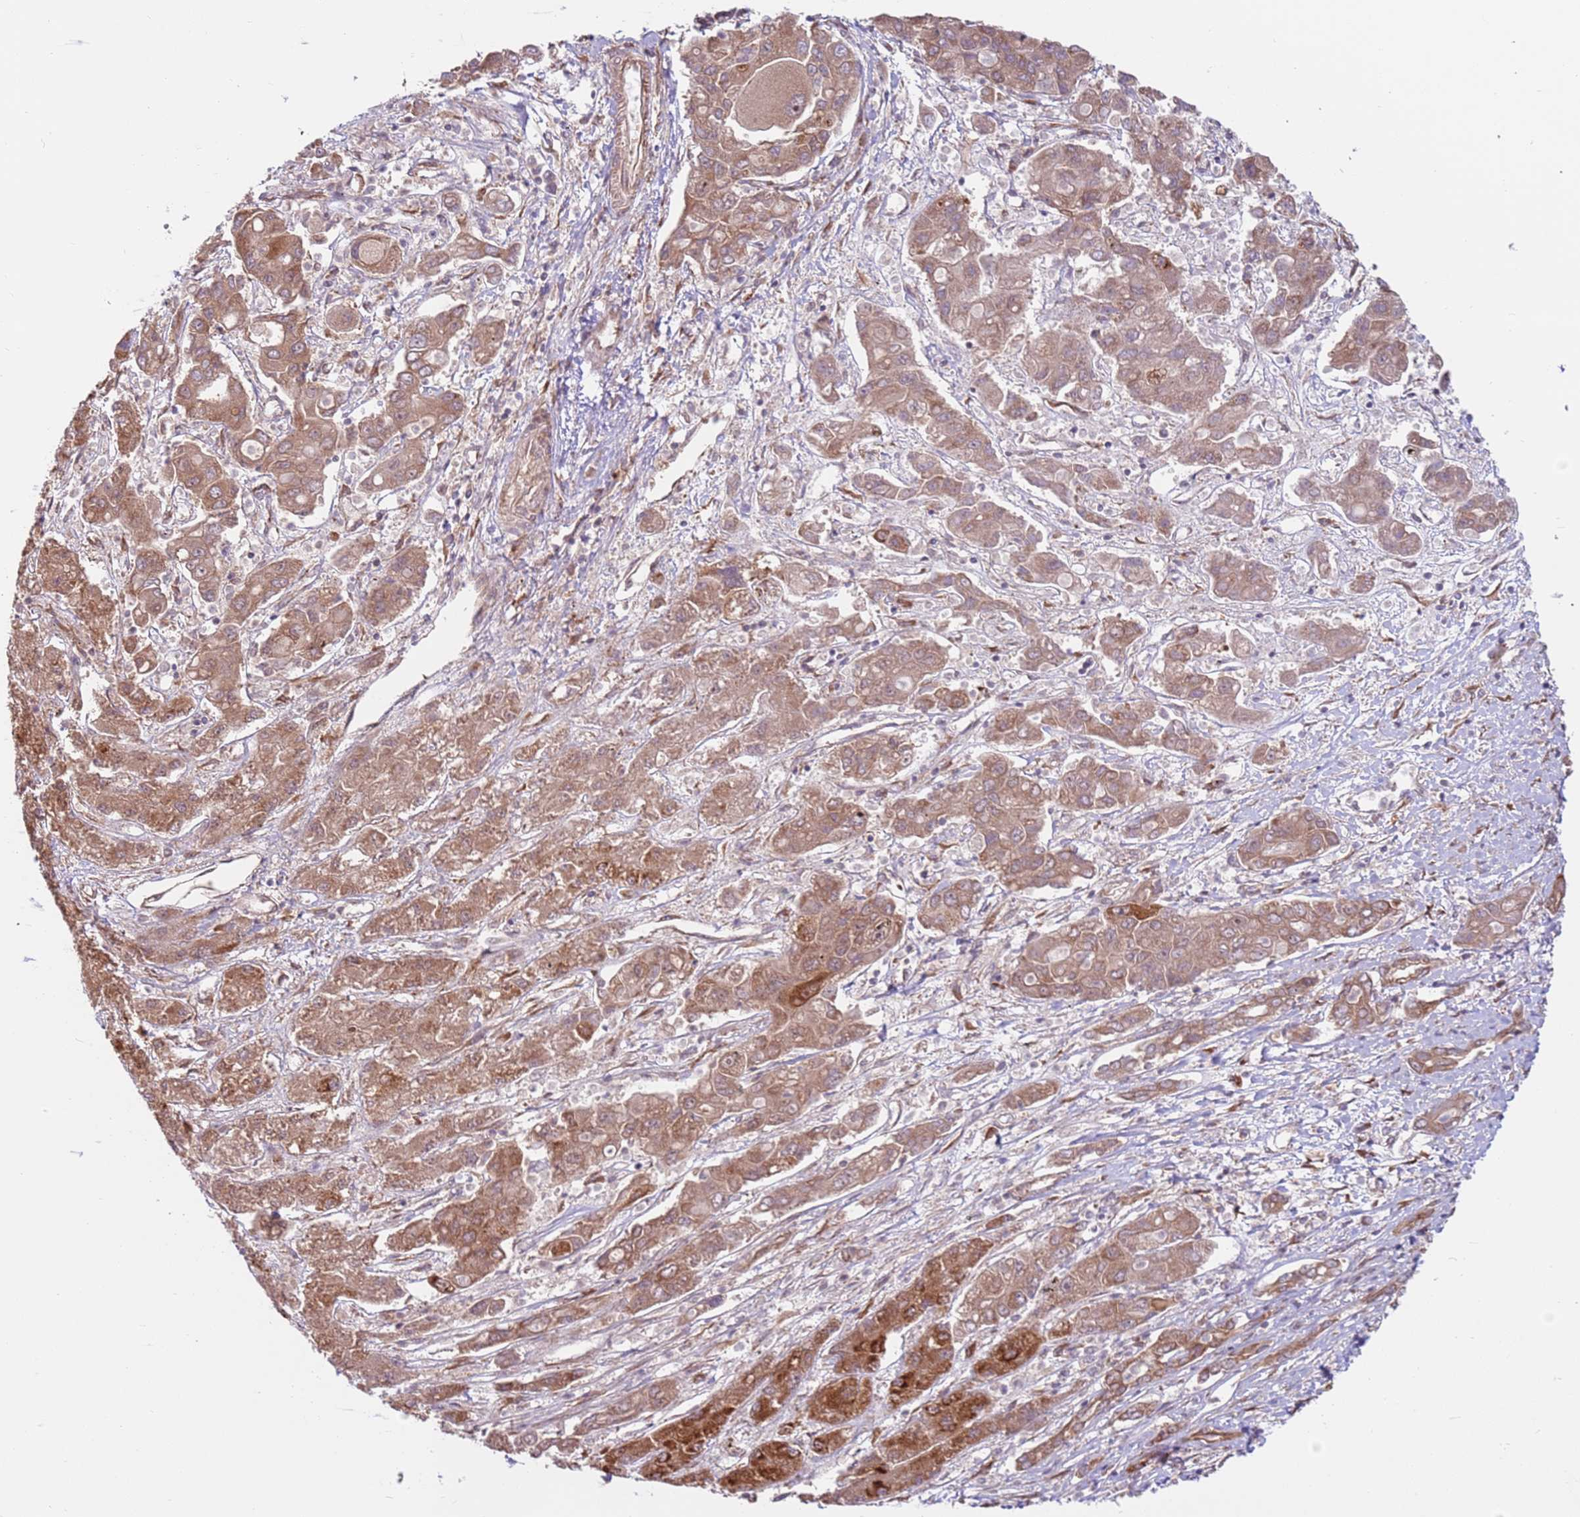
{"staining": {"intensity": "moderate", "quantity": ">75%", "location": "cytoplasmic/membranous"}, "tissue": "liver cancer", "cell_type": "Tumor cells", "image_type": "cancer", "snomed": [{"axis": "morphology", "description": "Cholangiocarcinoma"}, {"axis": "topography", "description": "Liver"}], "caption": "Liver cancer tissue displays moderate cytoplasmic/membranous staining in about >75% of tumor cells (Stains: DAB in brown, nuclei in blue, Microscopy: brightfield microscopy at high magnification).", "gene": "DCAF4", "patient": {"sex": "male", "age": 67}}